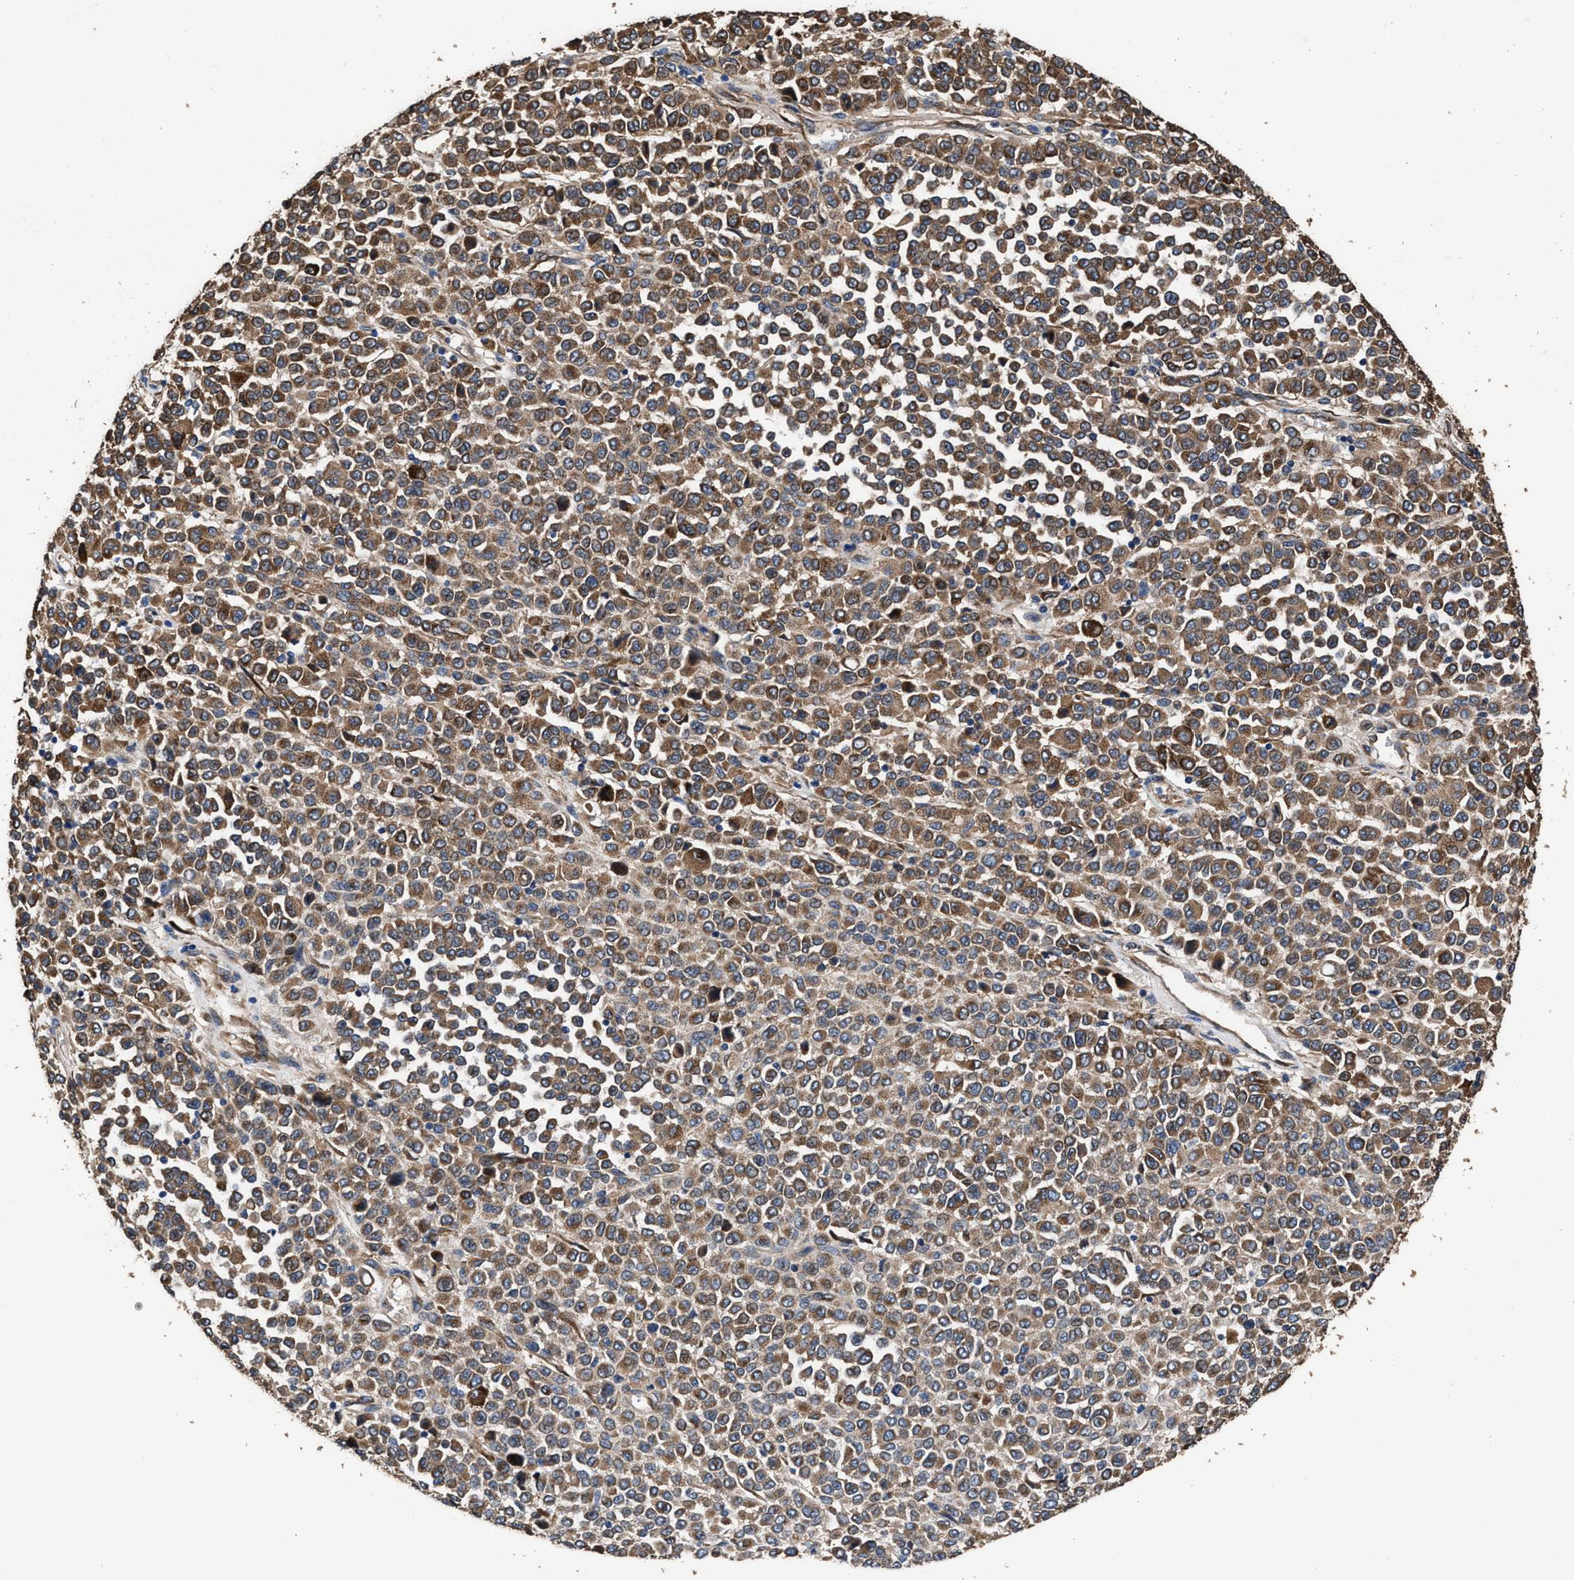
{"staining": {"intensity": "strong", "quantity": ">75%", "location": "cytoplasmic/membranous"}, "tissue": "melanoma", "cell_type": "Tumor cells", "image_type": "cancer", "snomed": [{"axis": "morphology", "description": "Malignant melanoma, Metastatic site"}, {"axis": "topography", "description": "Pancreas"}], "caption": "Strong cytoplasmic/membranous expression is identified in approximately >75% of tumor cells in melanoma. Nuclei are stained in blue.", "gene": "IDNK", "patient": {"sex": "female", "age": 30}}